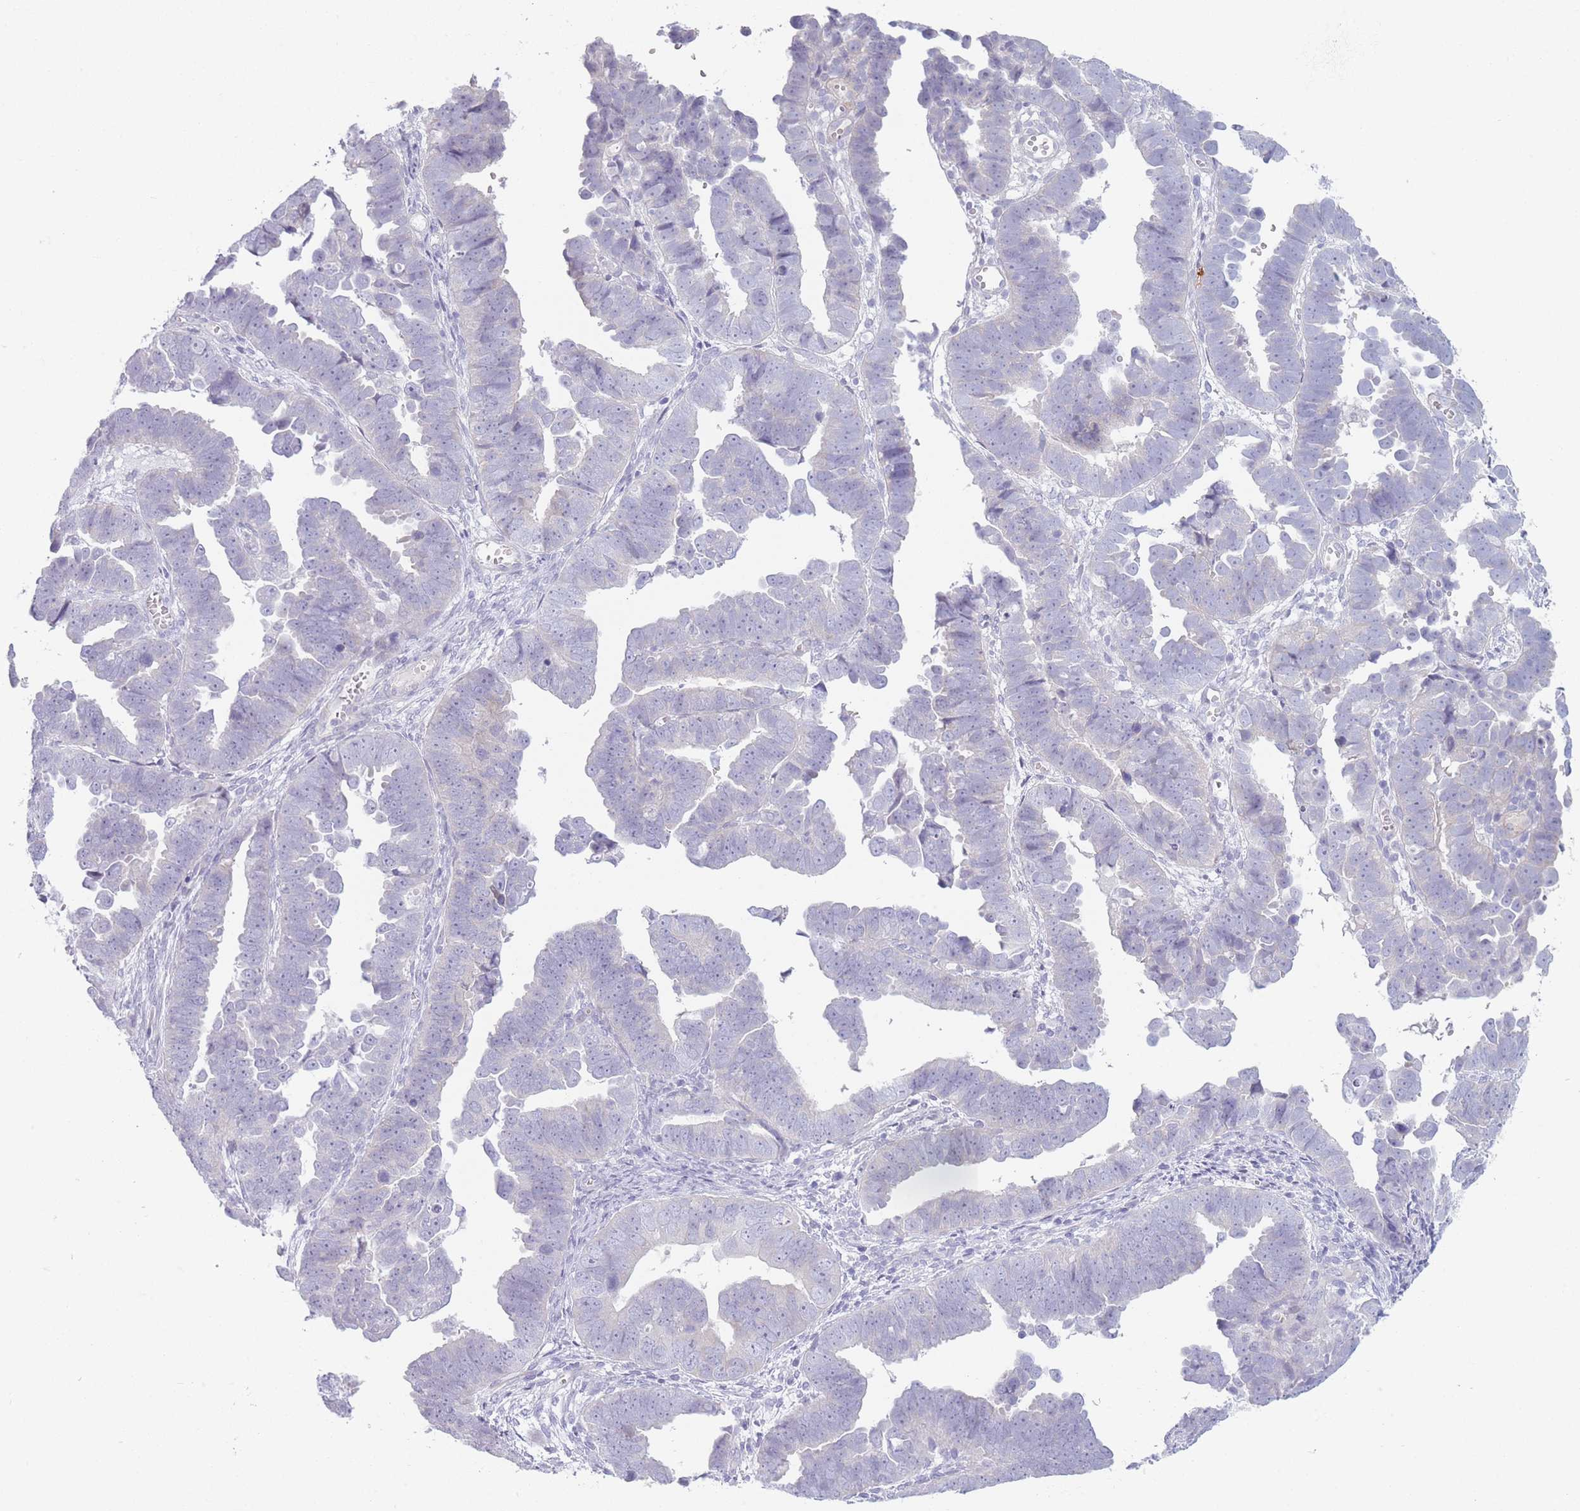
{"staining": {"intensity": "negative", "quantity": "none", "location": "none"}, "tissue": "endometrial cancer", "cell_type": "Tumor cells", "image_type": "cancer", "snomed": [{"axis": "morphology", "description": "Adenocarcinoma, NOS"}, {"axis": "topography", "description": "Endometrium"}], "caption": "An image of human endometrial cancer (adenocarcinoma) is negative for staining in tumor cells.", "gene": "PLEKHG2", "patient": {"sex": "female", "age": 75}}